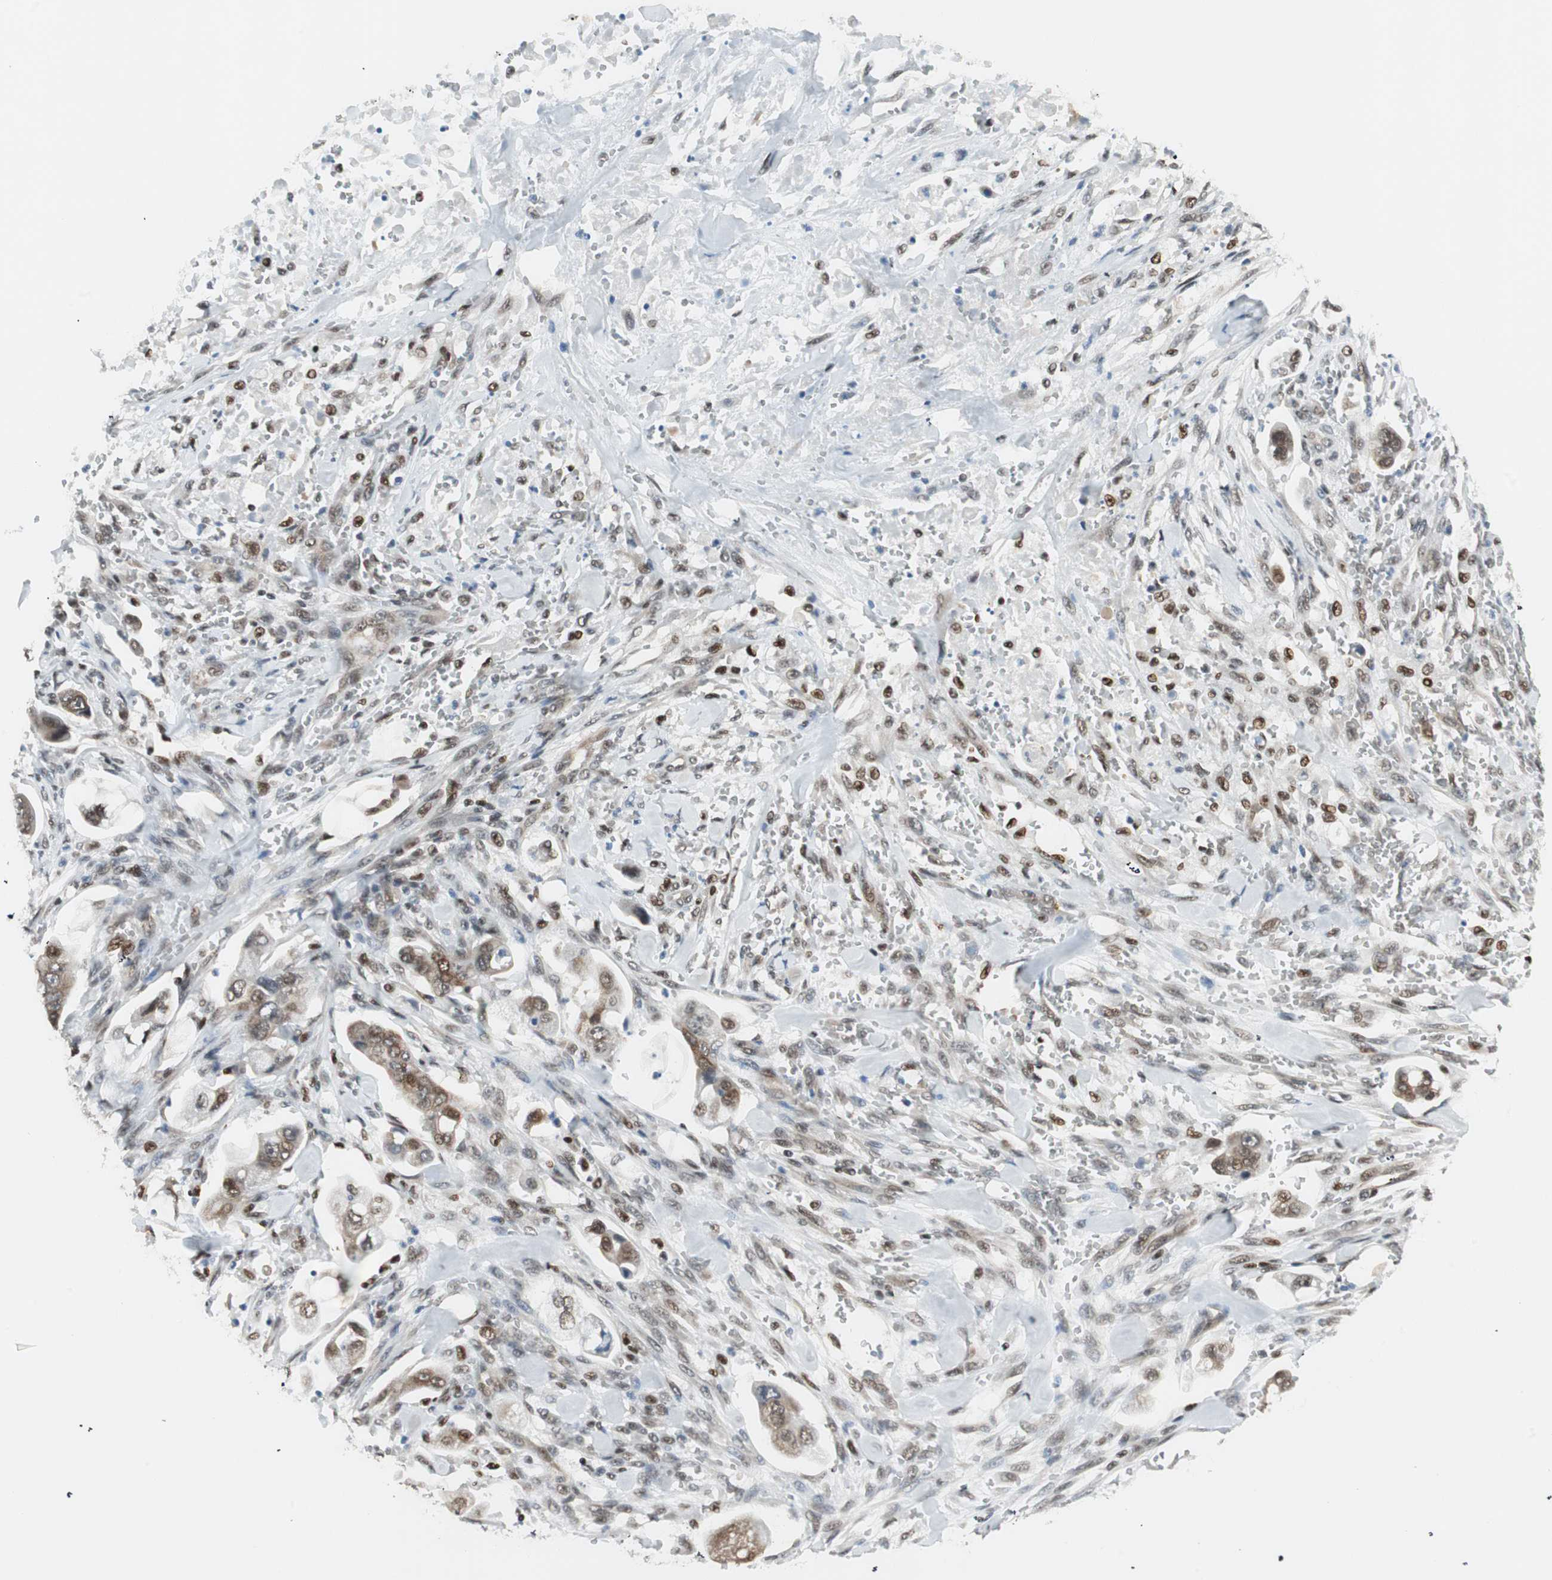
{"staining": {"intensity": "moderate", "quantity": ">75%", "location": "cytoplasmic/membranous,nuclear"}, "tissue": "stomach cancer", "cell_type": "Tumor cells", "image_type": "cancer", "snomed": [{"axis": "morphology", "description": "Adenocarcinoma, NOS"}, {"axis": "topography", "description": "Stomach"}], "caption": "Immunohistochemical staining of human stomach adenocarcinoma demonstrates medium levels of moderate cytoplasmic/membranous and nuclear expression in about >75% of tumor cells. (DAB (3,3'-diaminobenzidine) = brown stain, brightfield microscopy at high magnification).", "gene": "ZBTB17", "patient": {"sex": "male", "age": 62}}